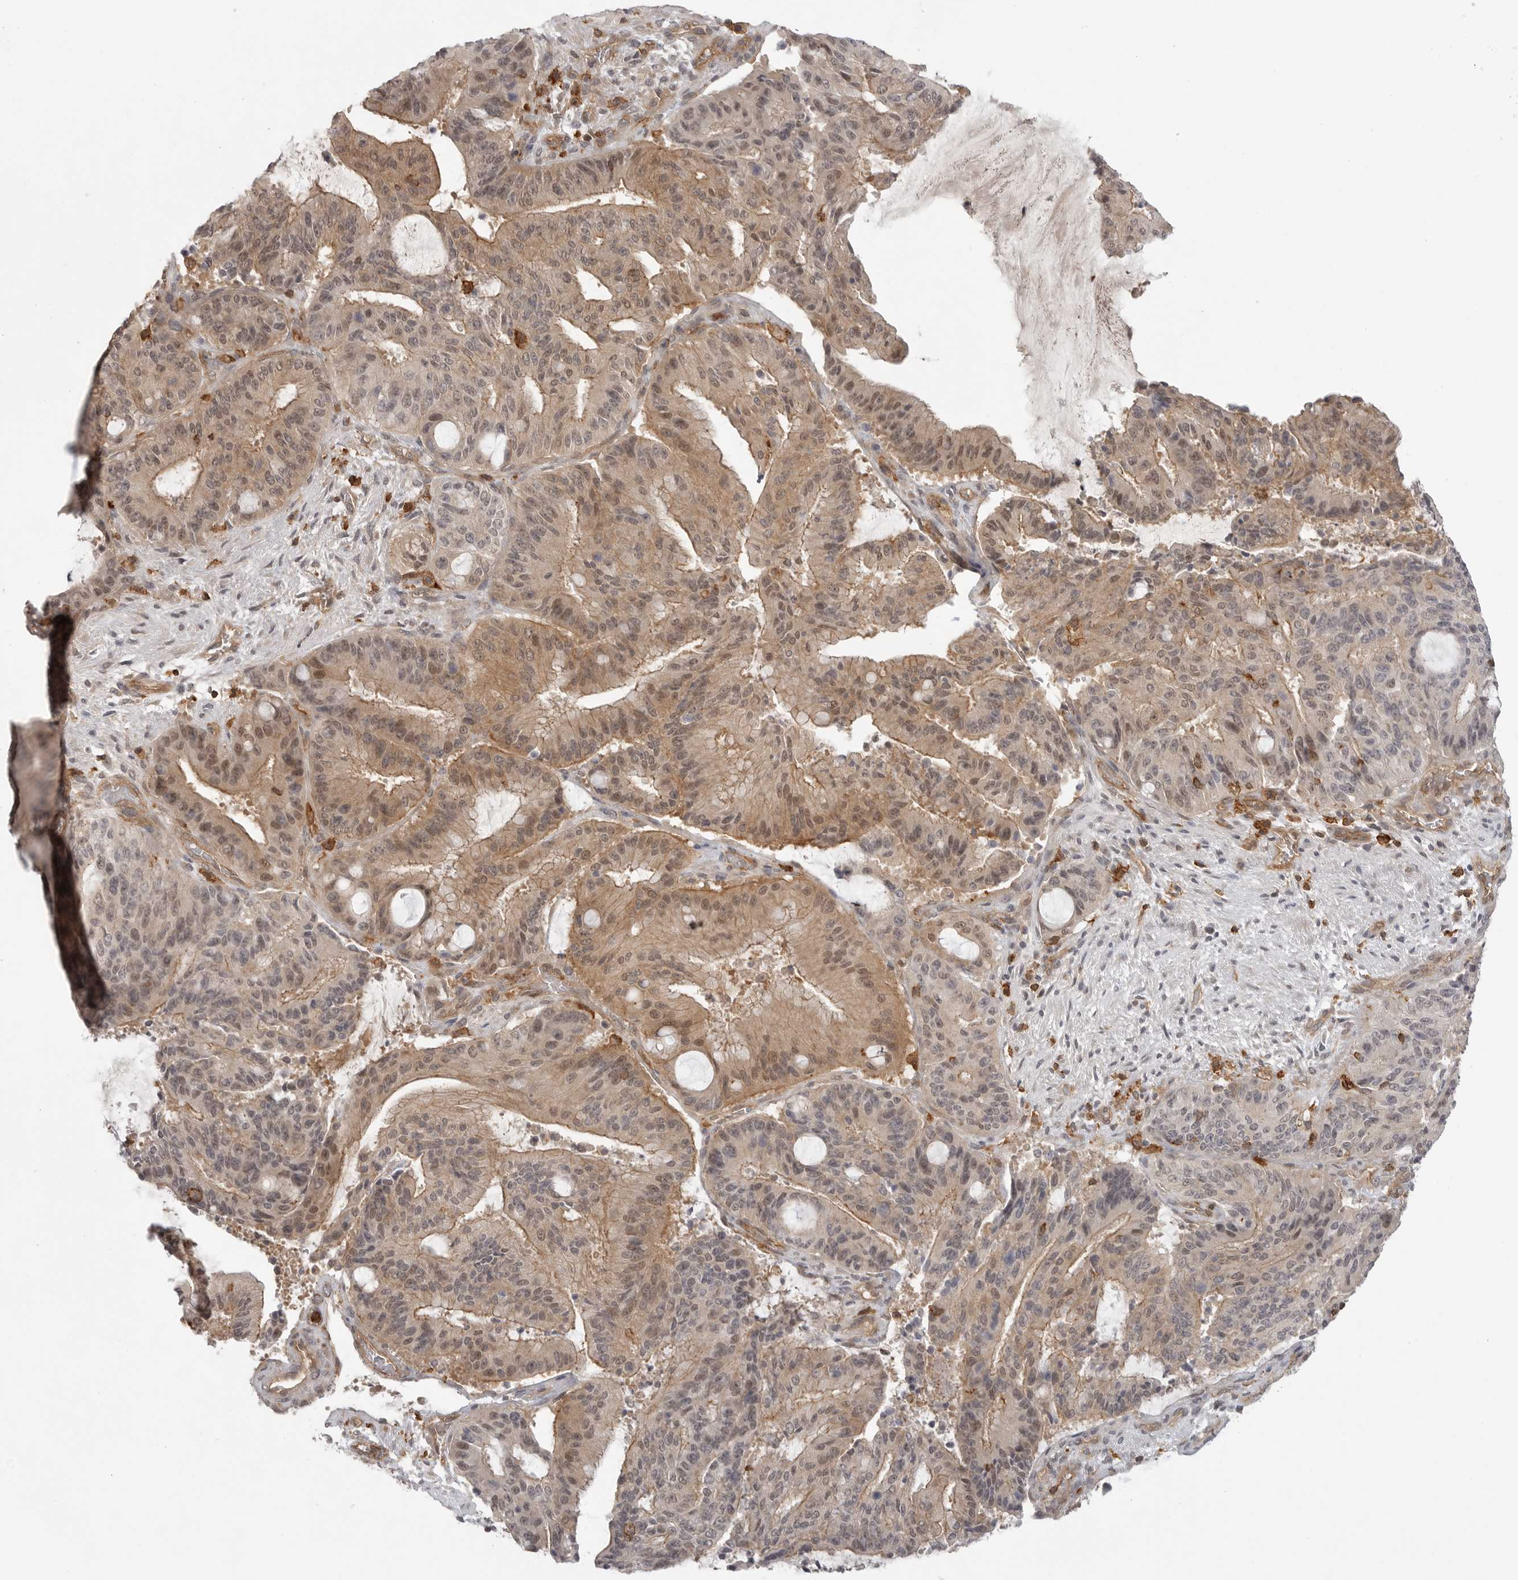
{"staining": {"intensity": "moderate", "quantity": ">75%", "location": "cytoplasmic/membranous,nuclear"}, "tissue": "liver cancer", "cell_type": "Tumor cells", "image_type": "cancer", "snomed": [{"axis": "morphology", "description": "Normal tissue, NOS"}, {"axis": "morphology", "description": "Cholangiocarcinoma"}, {"axis": "topography", "description": "Liver"}, {"axis": "topography", "description": "Peripheral nerve tissue"}], "caption": "This histopathology image reveals immunohistochemistry staining of liver cancer (cholangiocarcinoma), with medium moderate cytoplasmic/membranous and nuclear staining in about >75% of tumor cells.", "gene": "DBNL", "patient": {"sex": "female", "age": 73}}